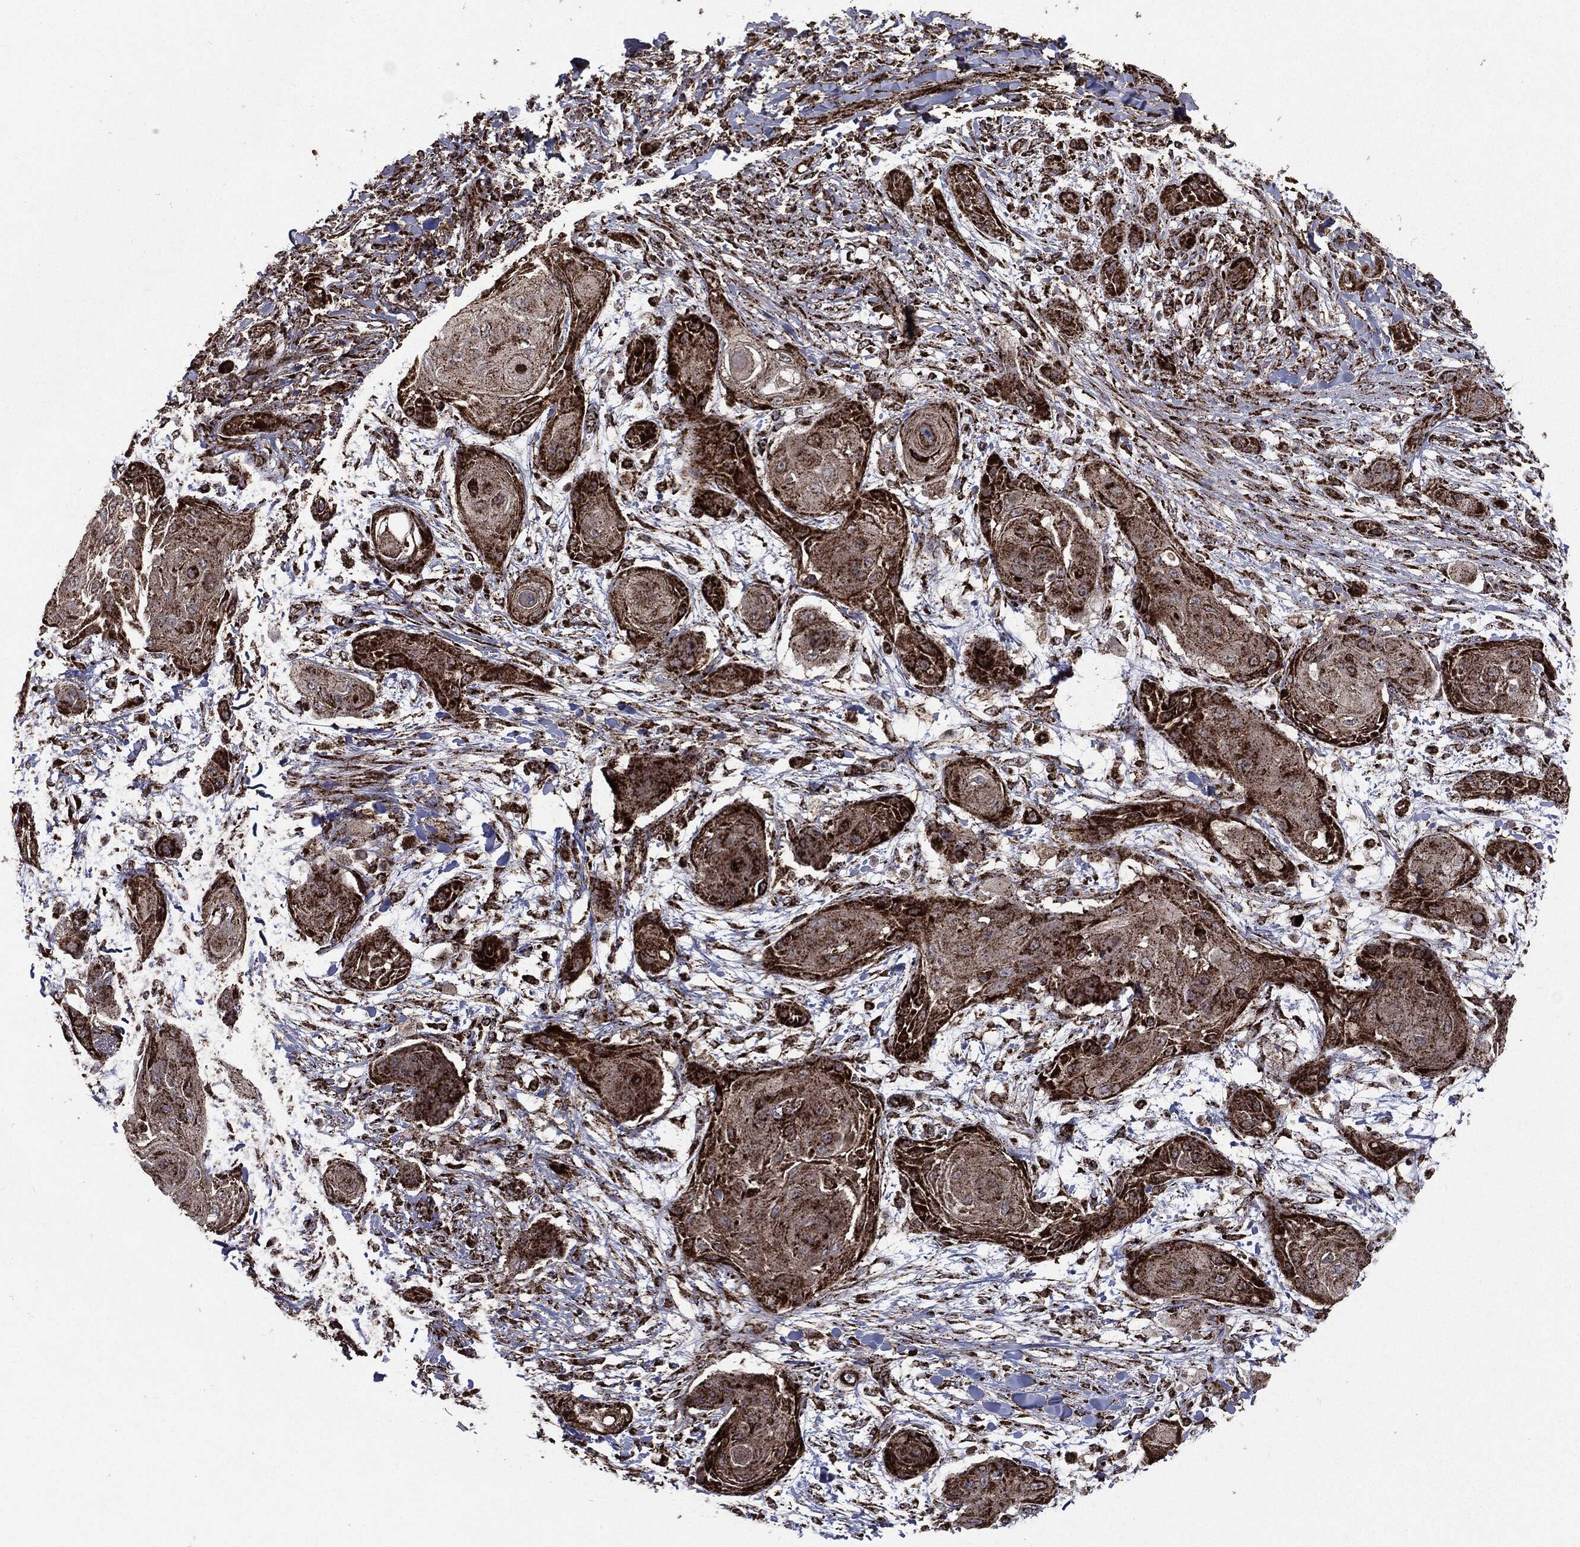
{"staining": {"intensity": "strong", "quantity": ">75%", "location": "cytoplasmic/membranous"}, "tissue": "skin cancer", "cell_type": "Tumor cells", "image_type": "cancer", "snomed": [{"axis": "morphology", "description": "Squamous cell carcinoma, NOS"}, {"axis": "topography", "description": "Skin"}], "caption": "IHC histopathology image of neoplastic tissue: human skin cancer stained using immunohistochemistry exhibits high levels of strong protein expression localized specifically in the cytoplasmic/membranous of tumor cells, appearing as a cytoplasmic/membranous brown color.", "gene": "MAP2K1", "patient": {"sex": "male", "age": 62}}